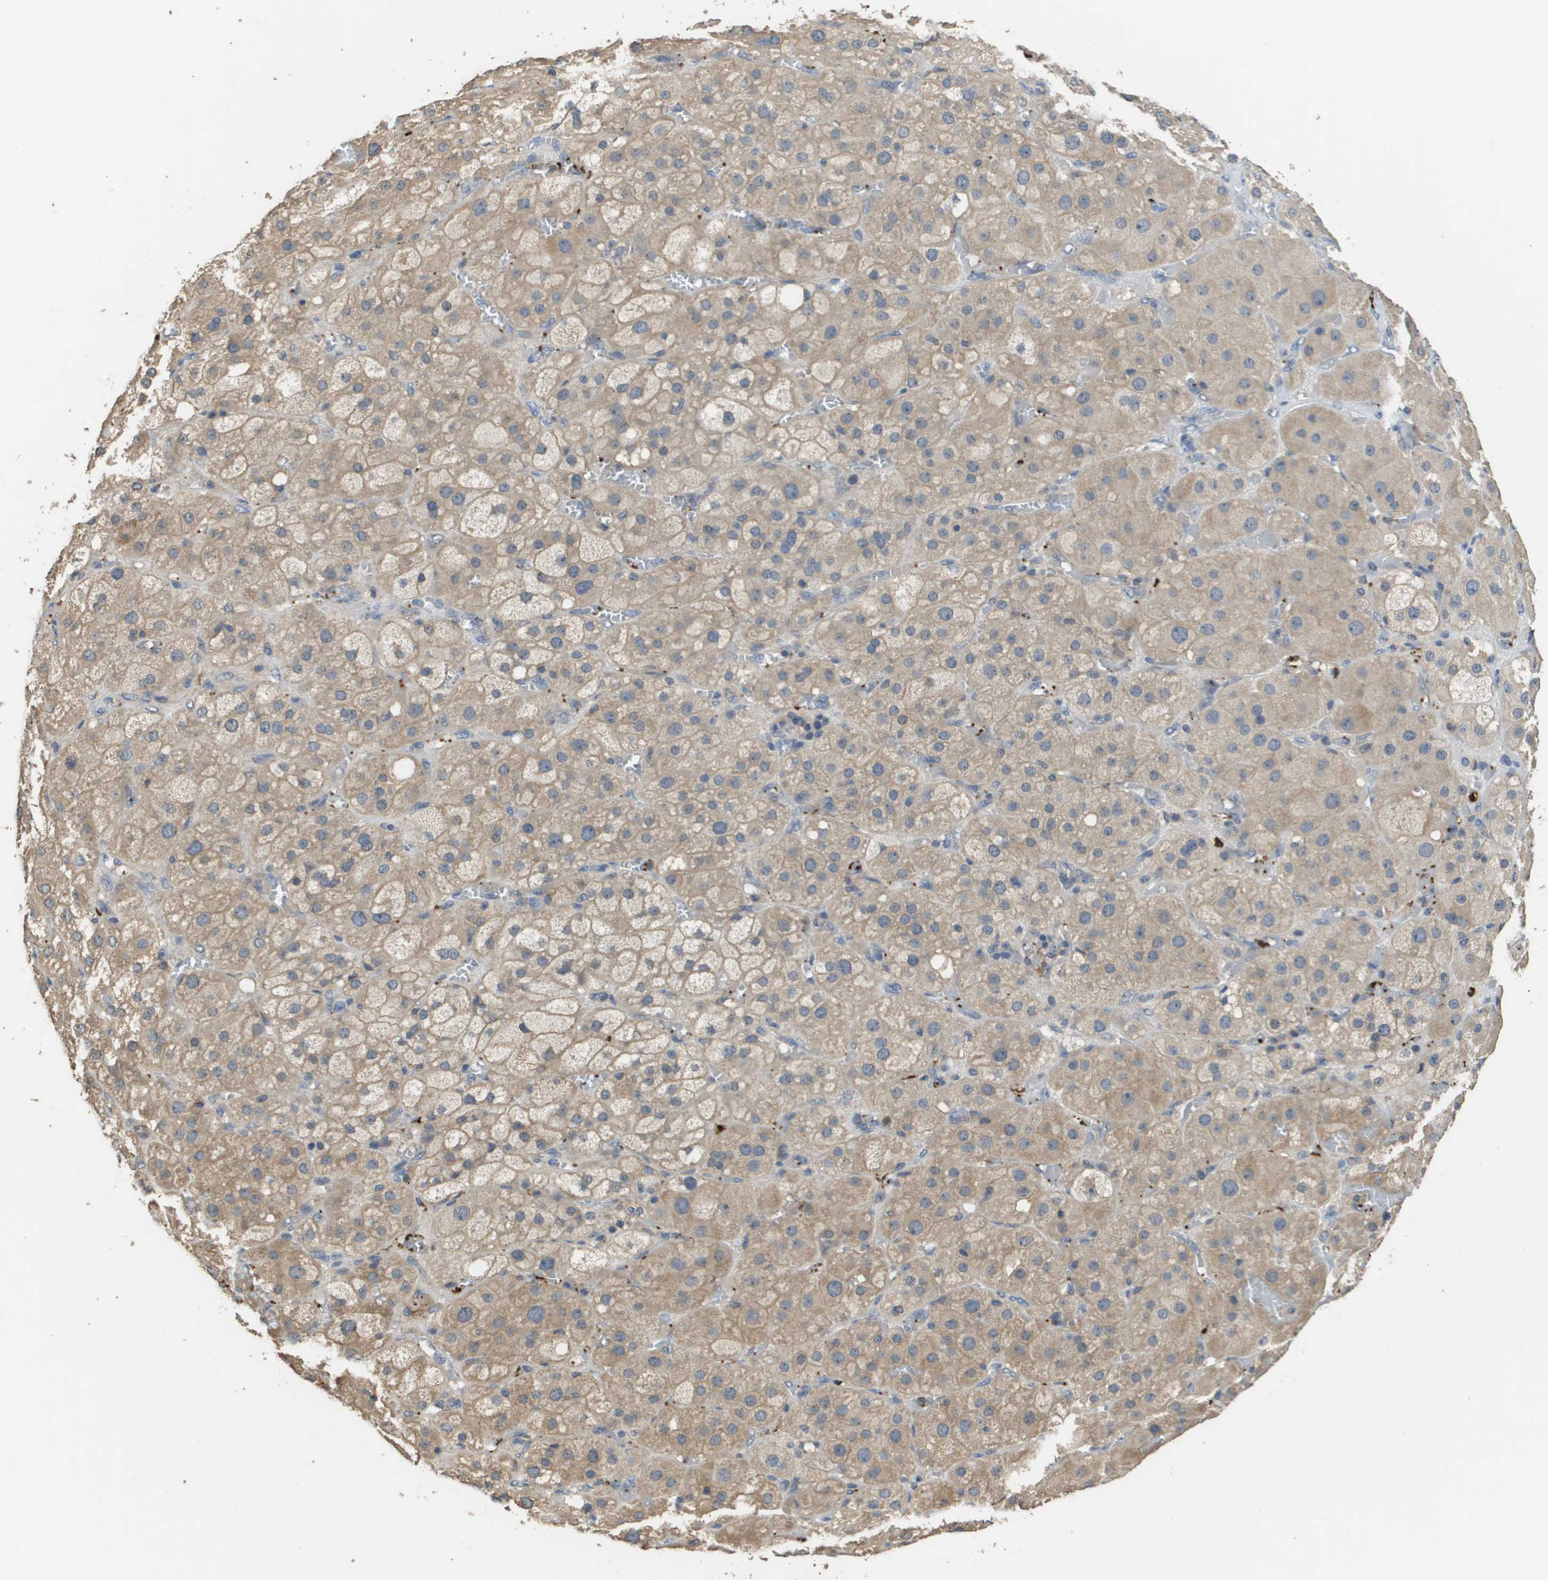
{"staining": {"intensity": "weak", "quantity": "25%-75%", "location": "cytoplasmic/membranous"}, "tissue": "adrenal gland", "cell_type": "Glandular cells", "image_type": "normal", "snomed": [{"axis": "morphology", "description": "Normal tissue, NOS"}, {"axis": "topography", "description": "Adrenal gland"}], "caption": "A high-resolution image shows immunohistochemistry (IHC) staining of normal adrenal gland, which shows weak cytoplasmic/membranous expression in about 25%-75% of glandular cells. Using DAB (brown) and hematoxylin (blue) stains, captured at high magnification using brightfield microscopy.", "gene": "RAB27B", "patient": {"sex": "female", "age": 47}}